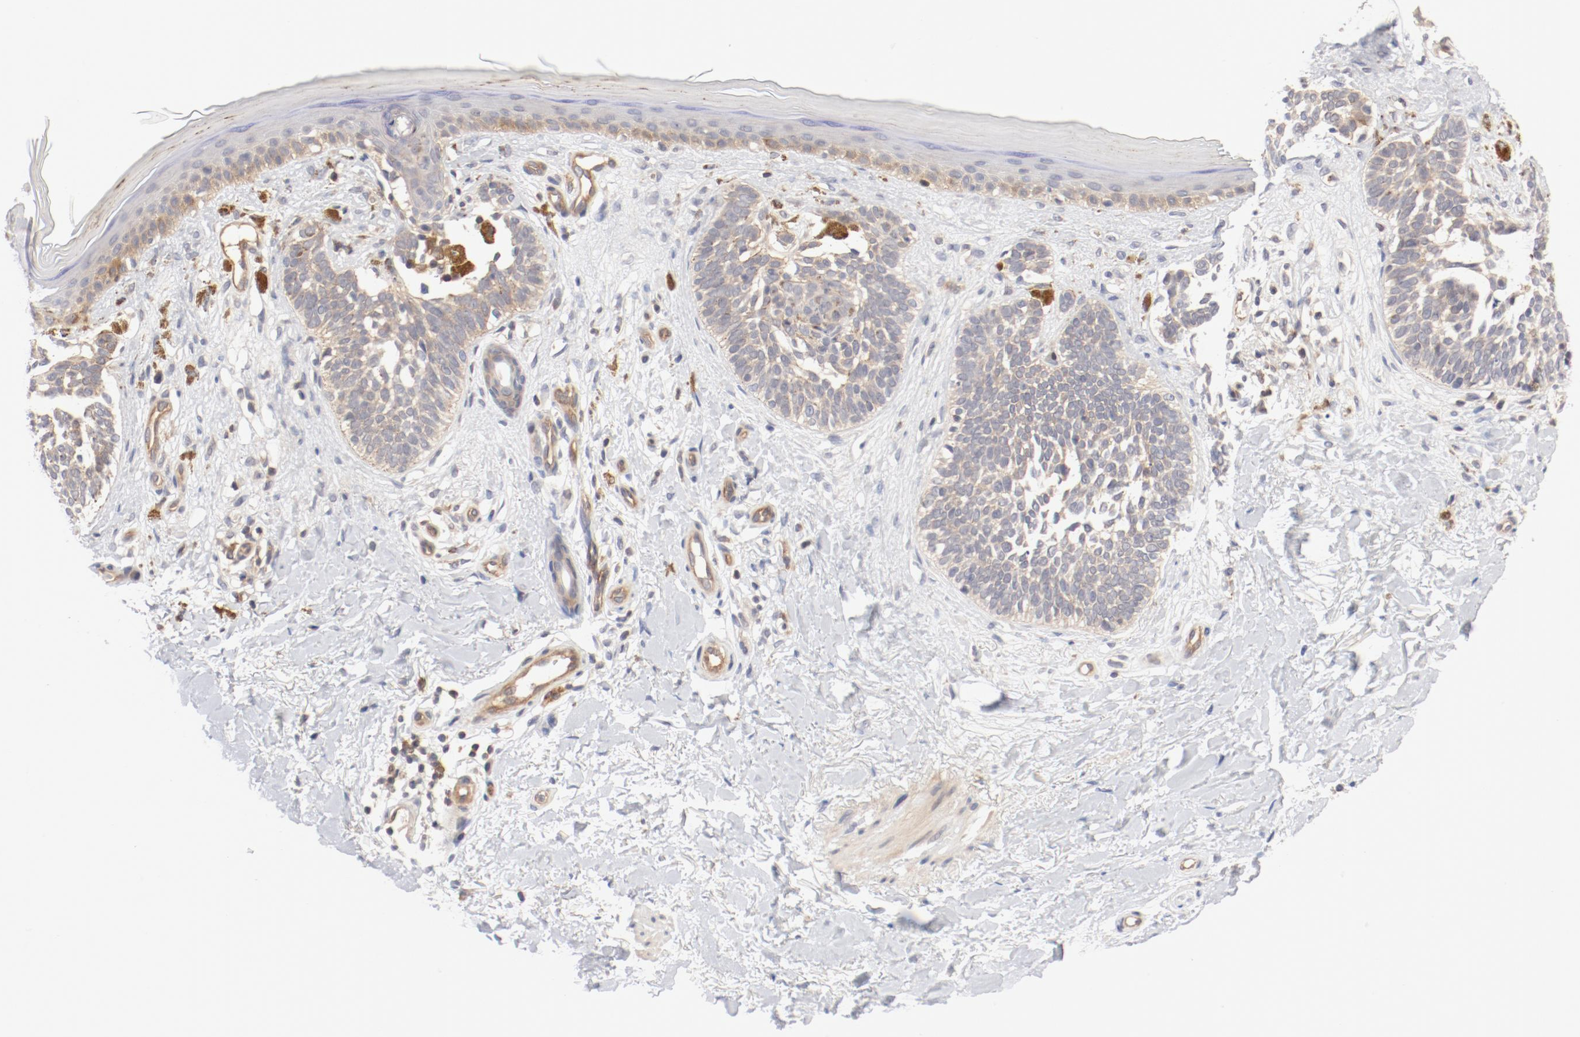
{"staining": {"intensity": "weak", "quantity": "<25%", "location": "cytoplasmic/membranous"}, "tissue": "skin cancer", "cell_type": "Tumor cells", "image_type": "cancer", "snomed": [{"axis": "morphology", "description": "Normal tissue, NOS"}, {"axis": "morphology", "description": "Basal cell carcinoma"}, {"axis": "topography", "description": "Skin"}], "caption": "Human basal cell carcinoma (skin) stained for a protein using IHC shows no positivity in tumor cells.", "gene": "ZNF267", "patient": {"sex": "female", "age": 58}}